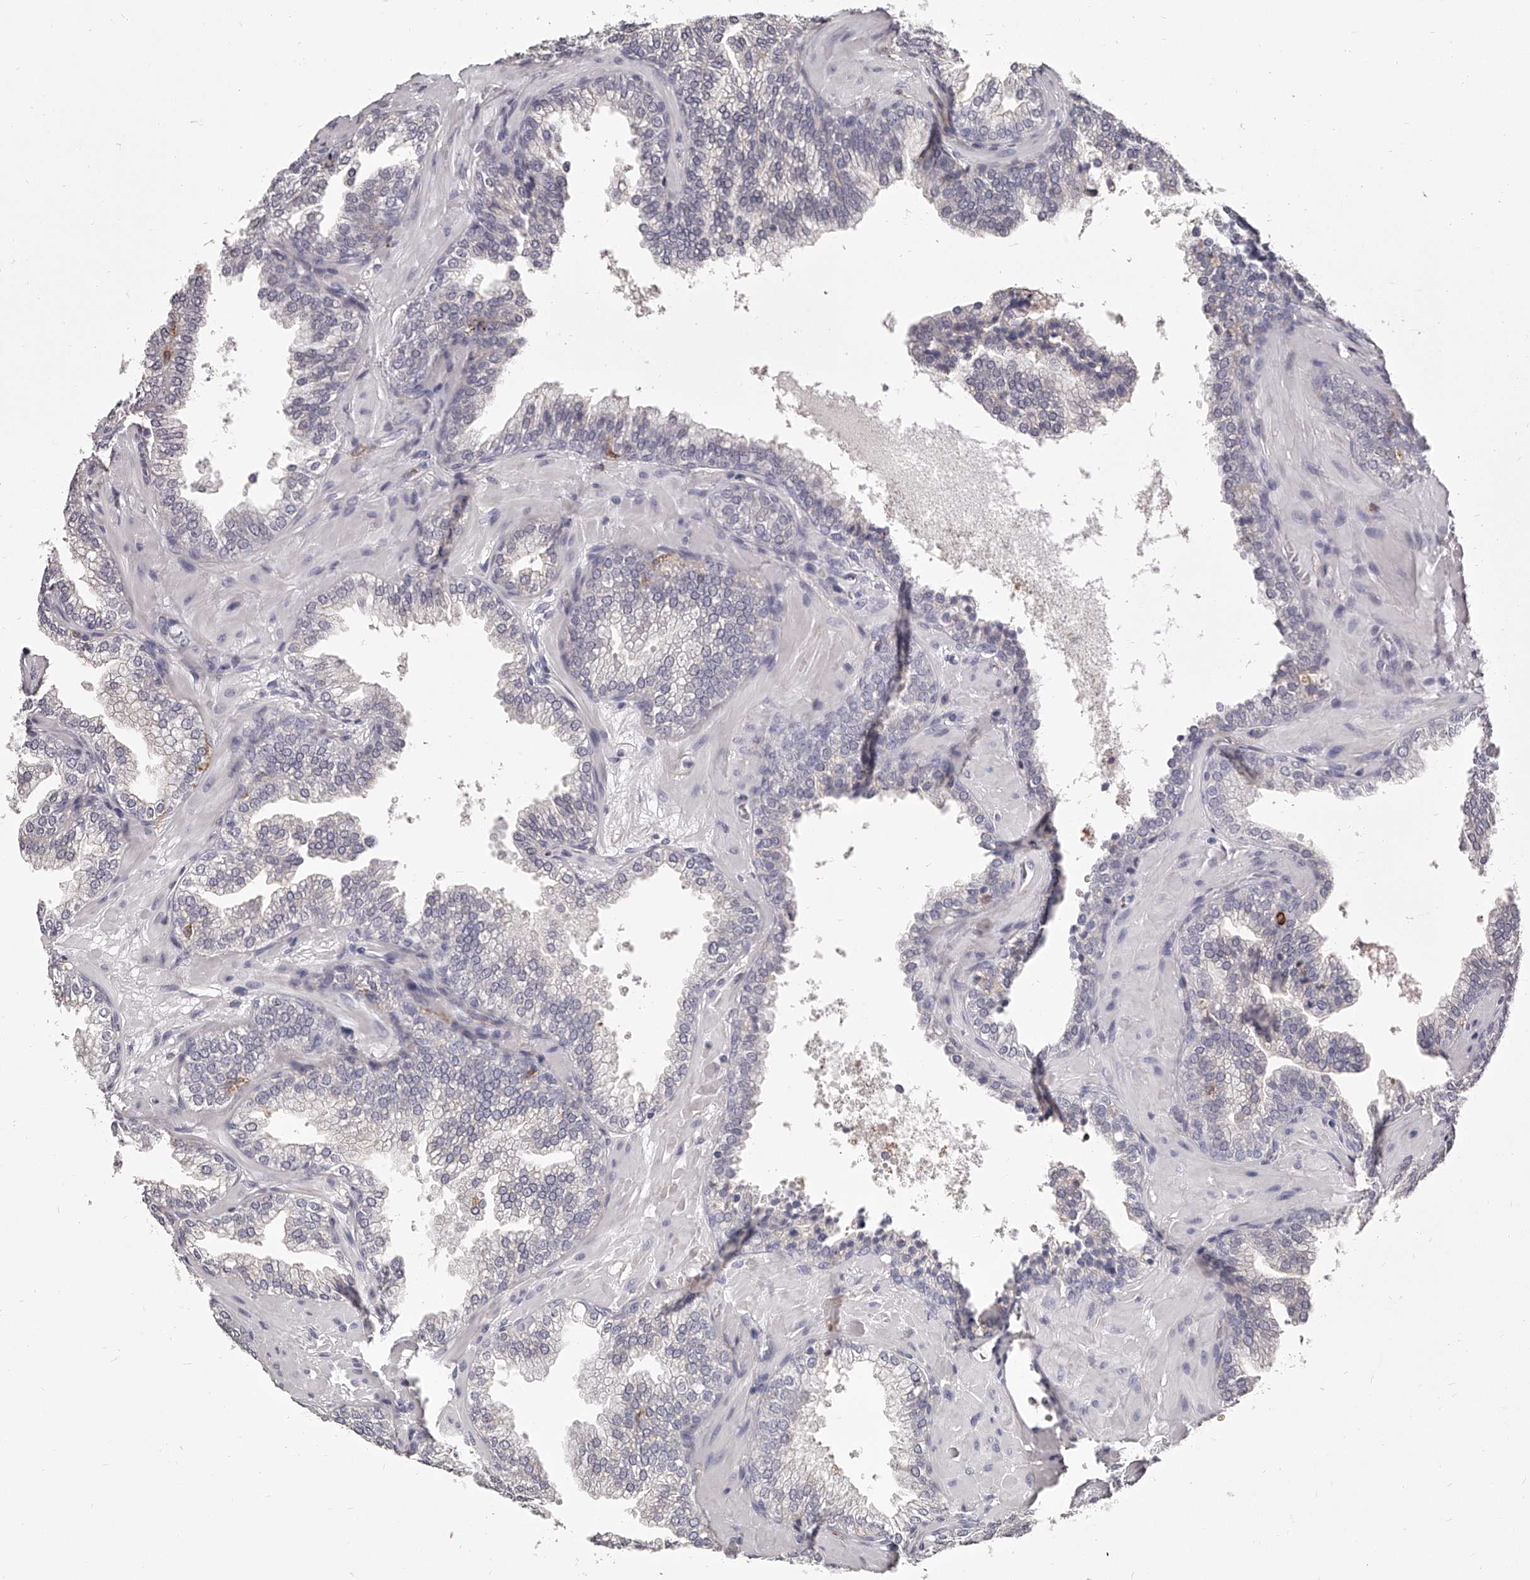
{"staining": {"intensity": "negative", "quantity": "none", "location": "none"}, "tissue": "prostate cancer", "cell_type": "Tumor cells", "image_type": "cancer", "snomed": [{"axis": "morphology", "description": "Adenocarcinoma, High grade"}, {"axis": "topography", "description": "Prostate"}], "caption": "Immunohistochemistry (IHC) histopathology image of prostate cancer stained for a protein (brown), which reveals no expression in tumor cells.", "gene": "PACSIN1", "patient": {"sex": "male", "age": 58}}